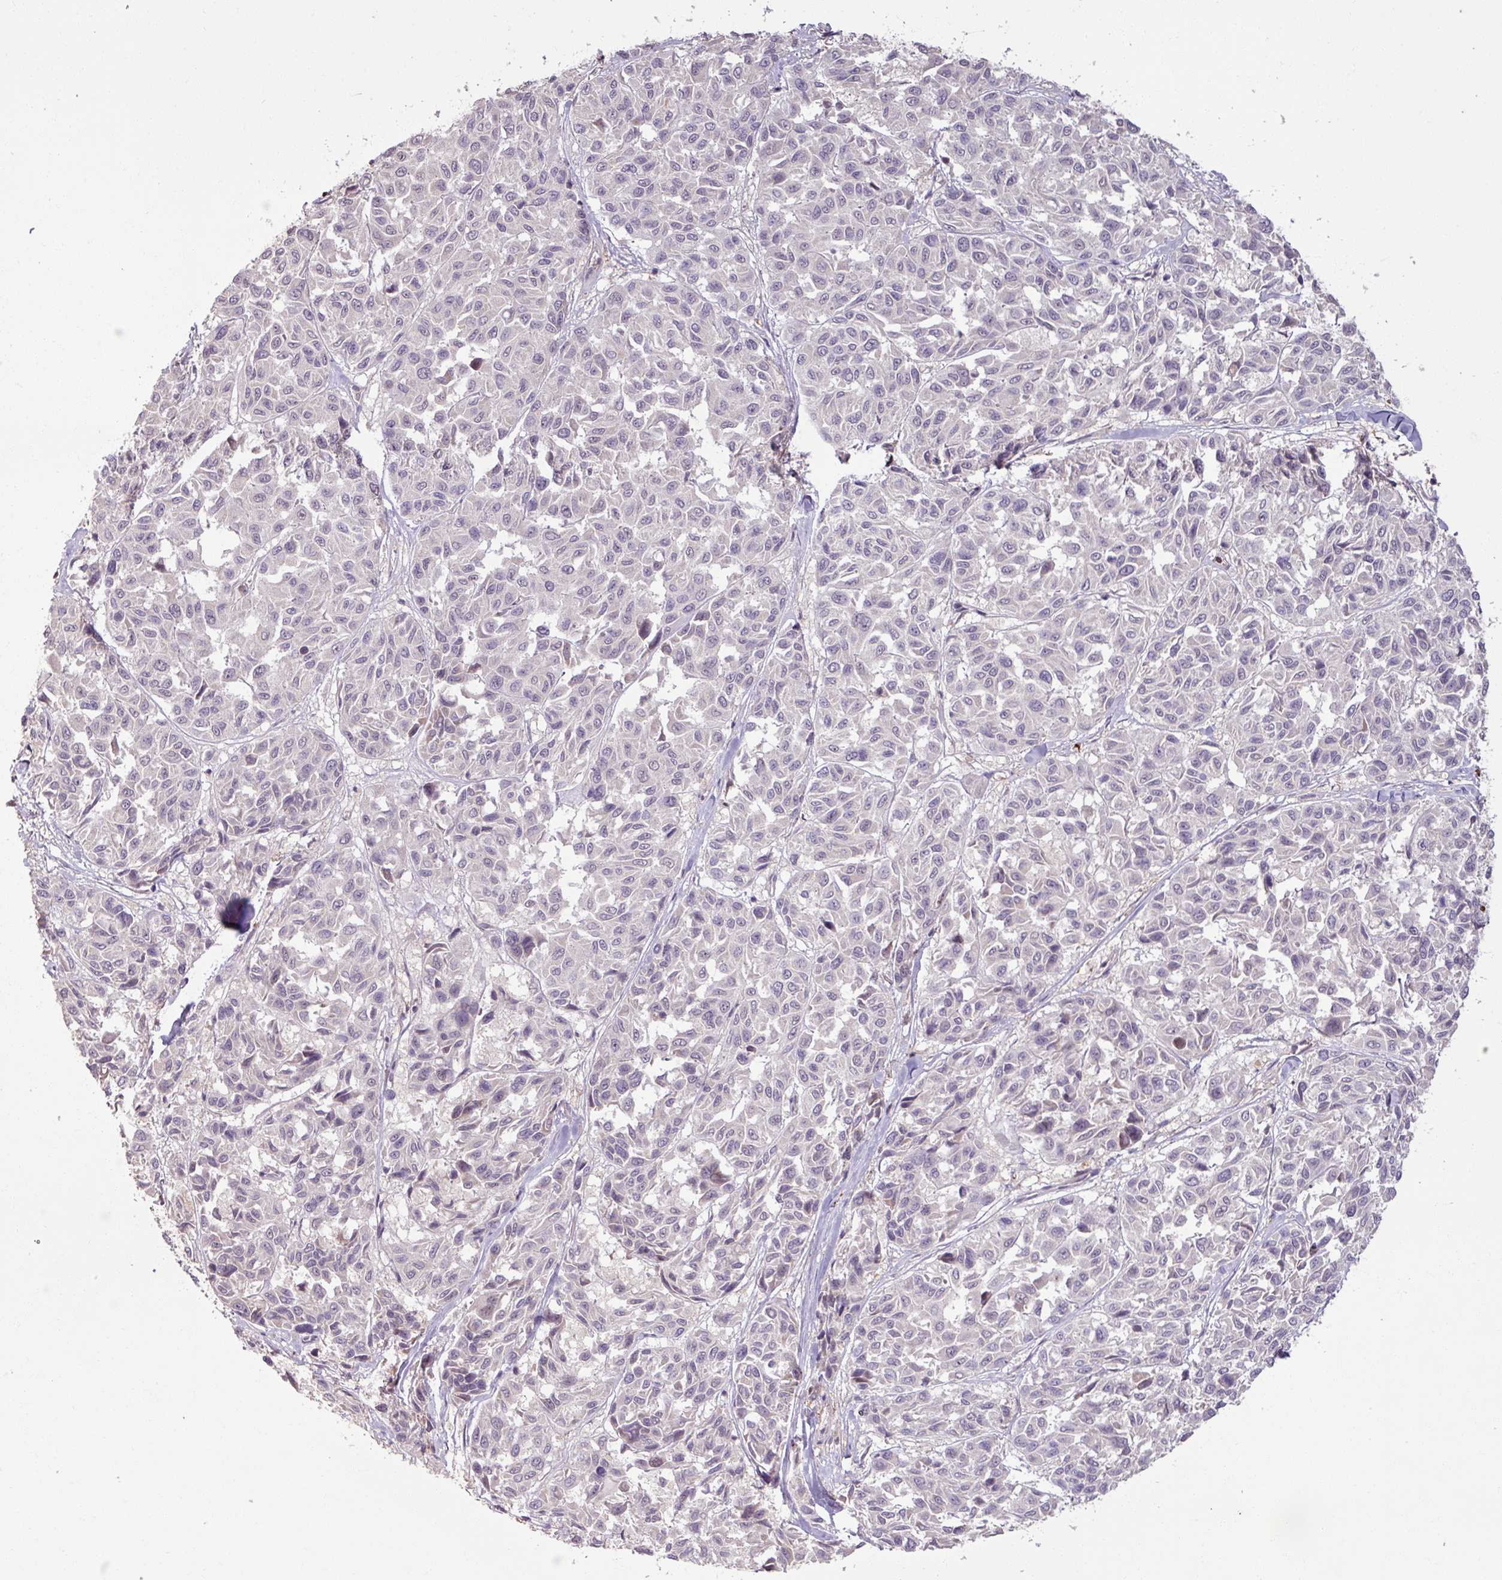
{"staining": {"intensity": "negative", "quantity": "none", "location": "none"}, "tissue": "melanoma", "cell_type": "Tumor cells", "image_type": "cancer", "snomed": [{"axis": "morphology", "description": "Malignant melanoma, NOS"}, {"axis": "topography", "description": "Skin"}], "caption": "A high-resolution image shows immunohistochemistry staining of melanoma, which reveals no significant expression in tumor cells.", "gene": "OR6B1", "patient": {"sex": "female", "age": 66}}